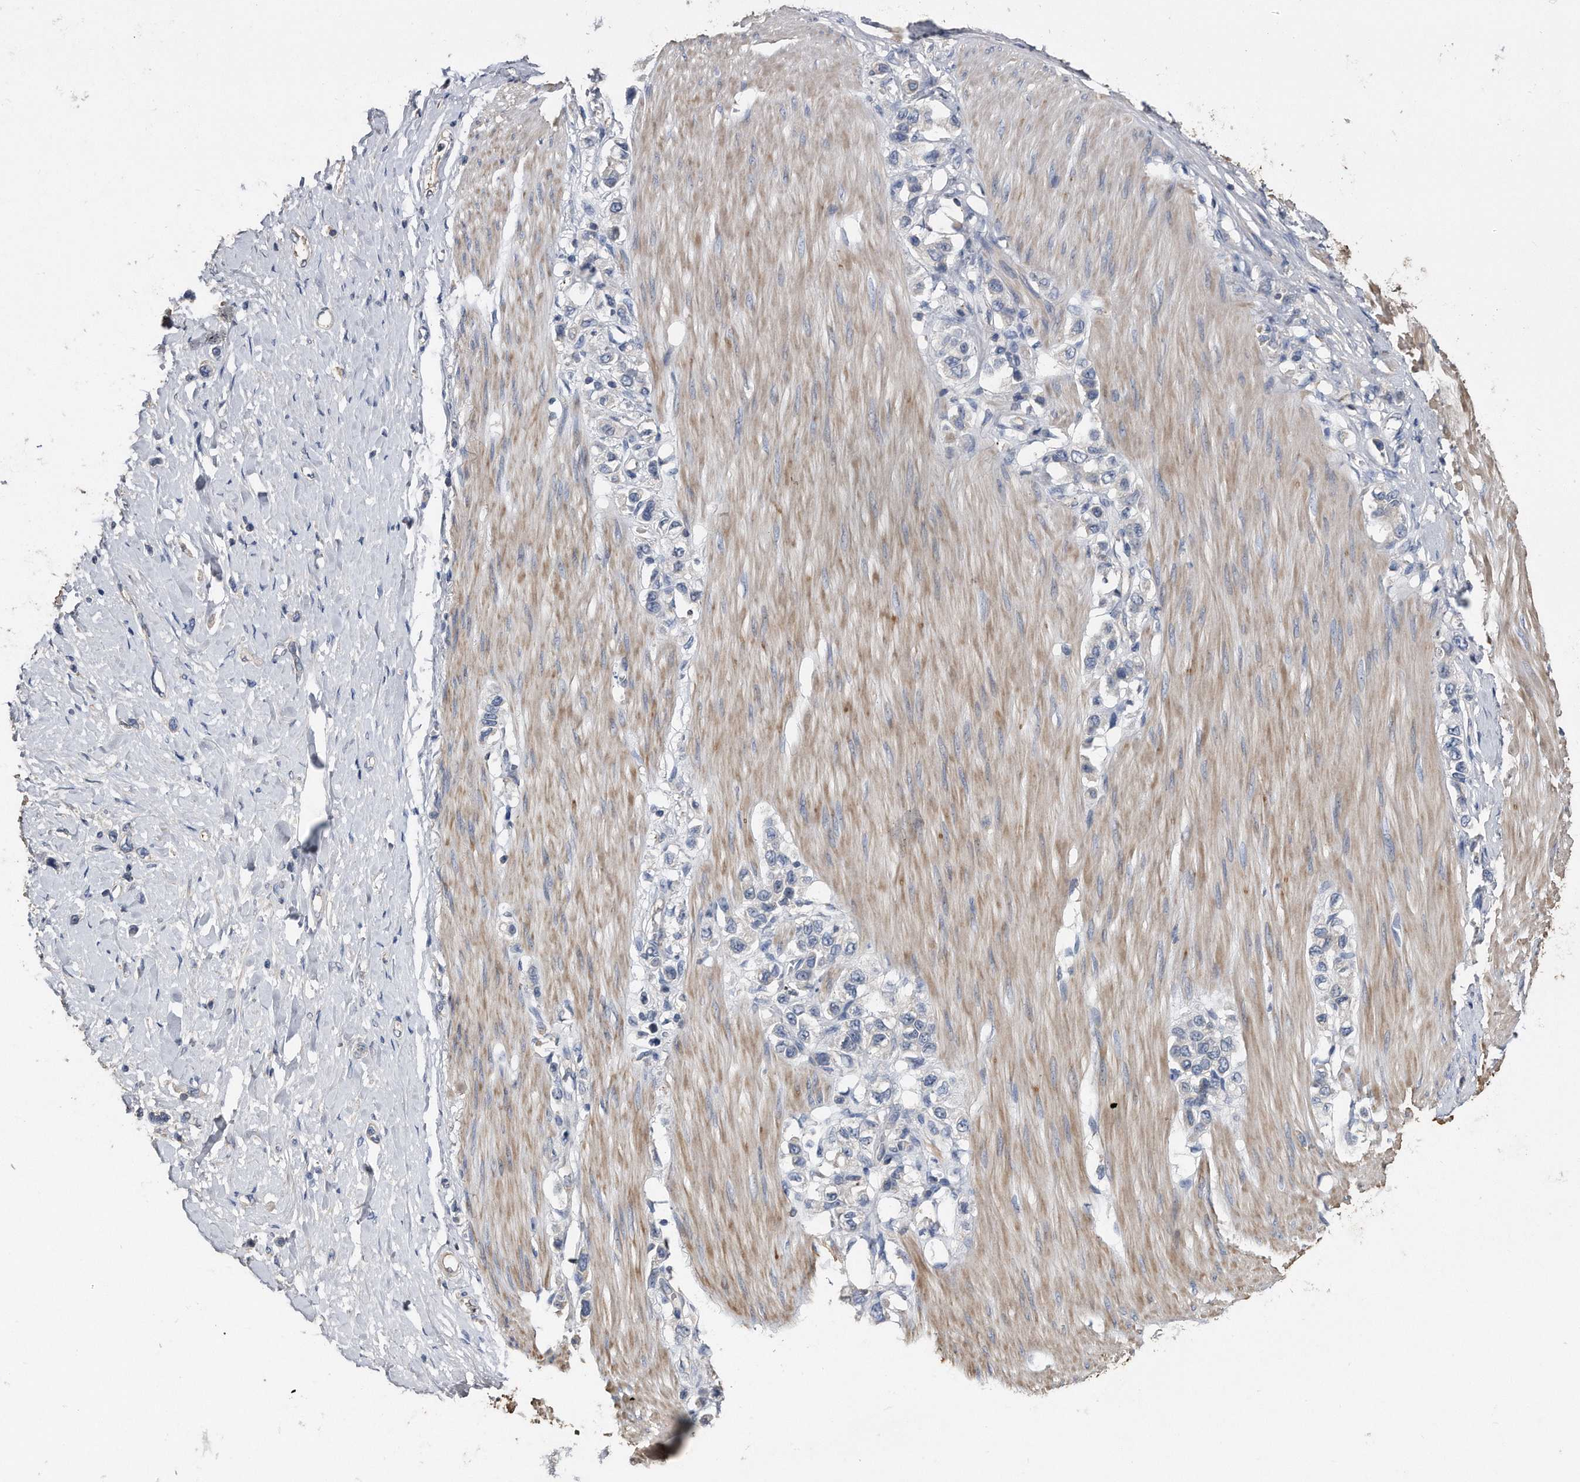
{"staining": {"intensity": "negative", "quantity": "none", "location": "none"}, "tissue": "stomach cancer", "cell_type": "Tumor cells", "image_type": "cancer", "snomed": [{"axis": "morphology", "description": "Adenocarcinoma, NOS"}, {"axis": "topography", "description": "Stomach"}], "caption": "An immunohistochemistry (IHC) image of stomach adenocarcinoma is shown. There is no staining in tumor cells of stomach adenocarcinoma.", "gene": "KCND3", "patient": {"sex": "female", "age": 65}}